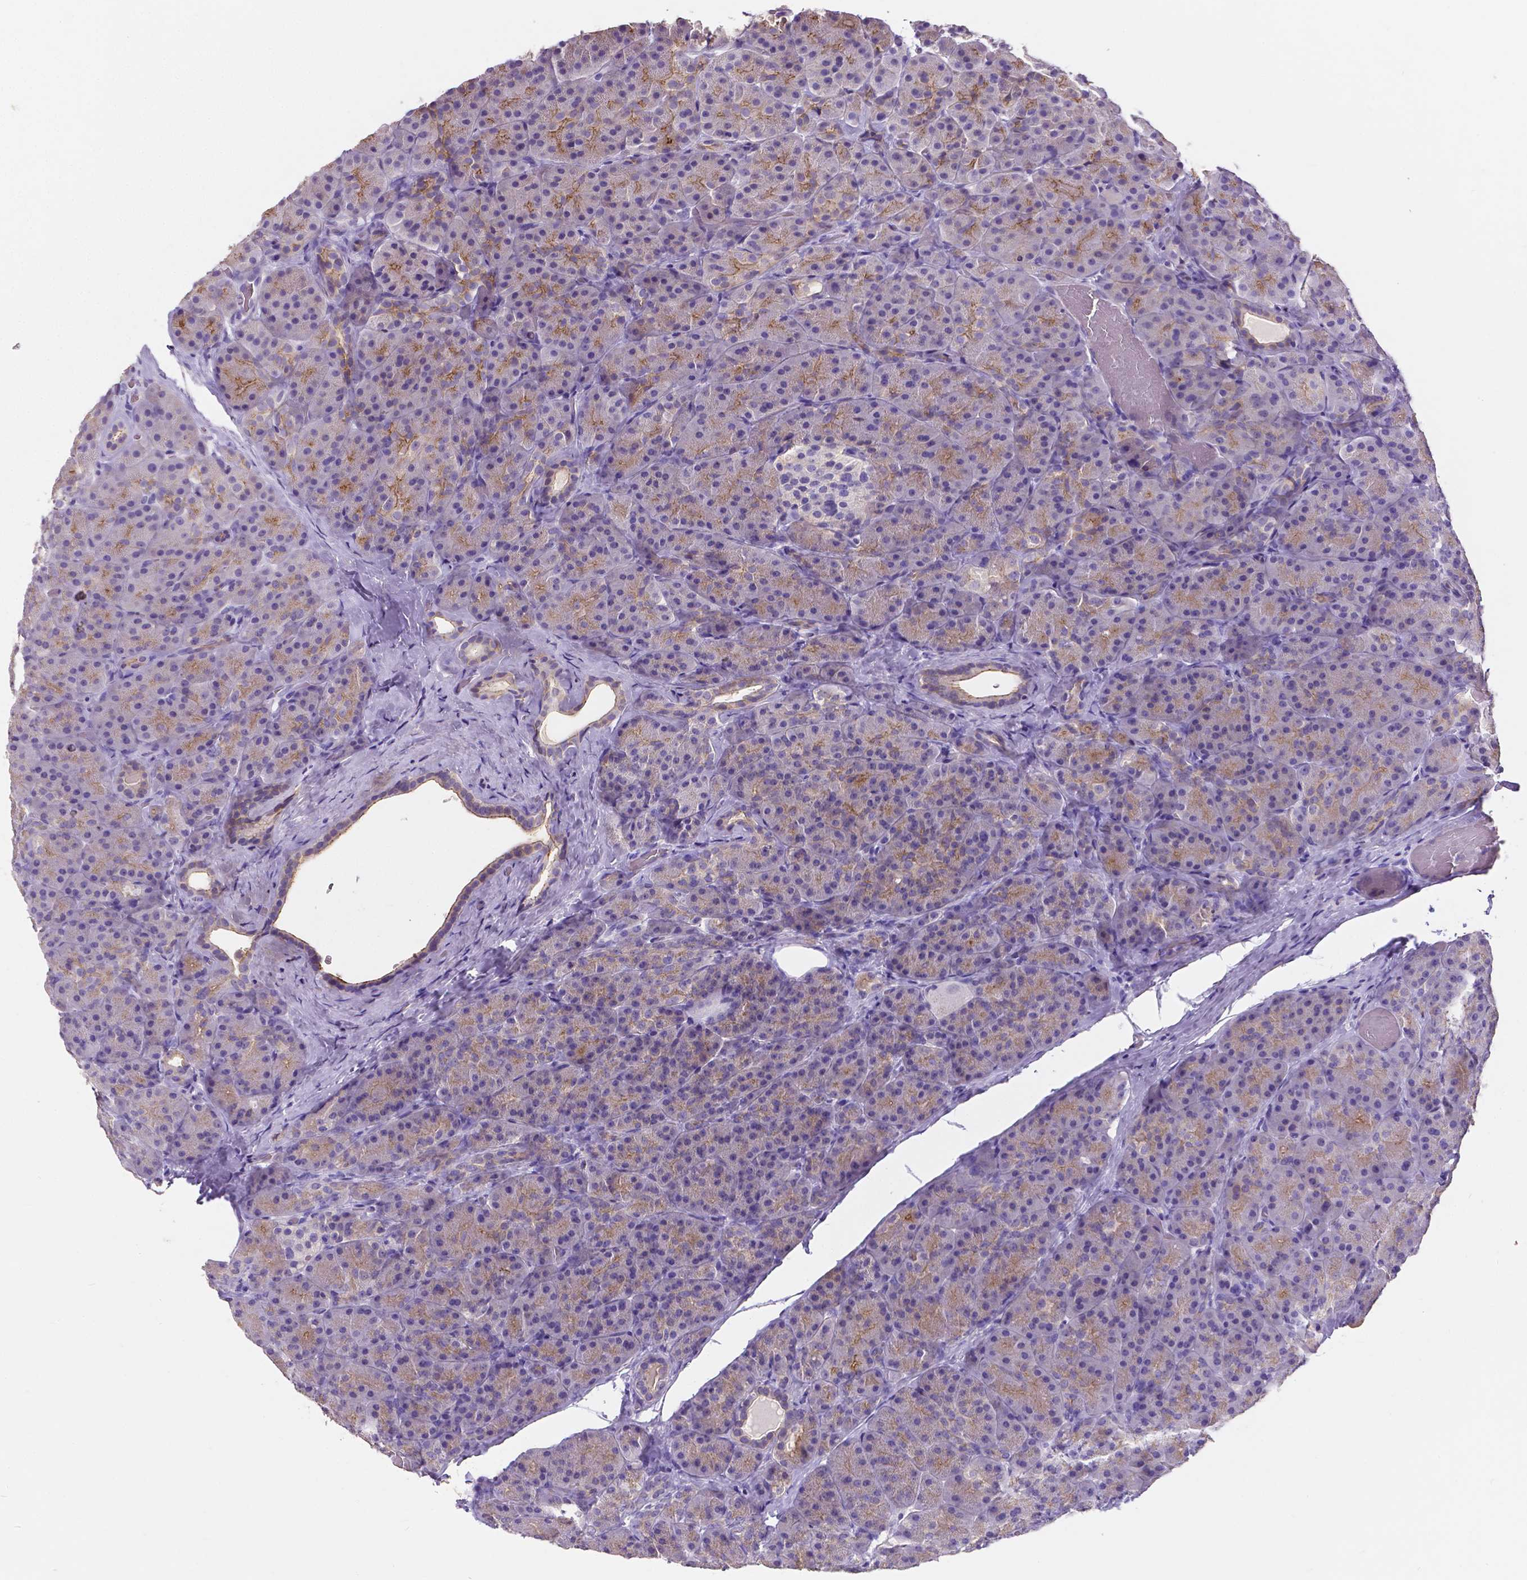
{"staining": {"intensity": "moderate", "quantity": ">75%", "location": "cytoplasmic/membranous"}, "tissue": "pancreas", "cell_type": "Exocrine glandular cells", "image_type": "normal", "snomed": [{"axis": "morphology", "description": "Normal tissue, NOS"}, {"axis": "topography", "description": "Pancreas"}], "caption": "This histopathology image reveals IHC staining of benign human pancreas, with medium moderate cytoplasmic/membranous expression in approximately >75% of exocrine glandular cells.", "gene": "OCLN", "patient": {"sex": "male", "age": 57}}